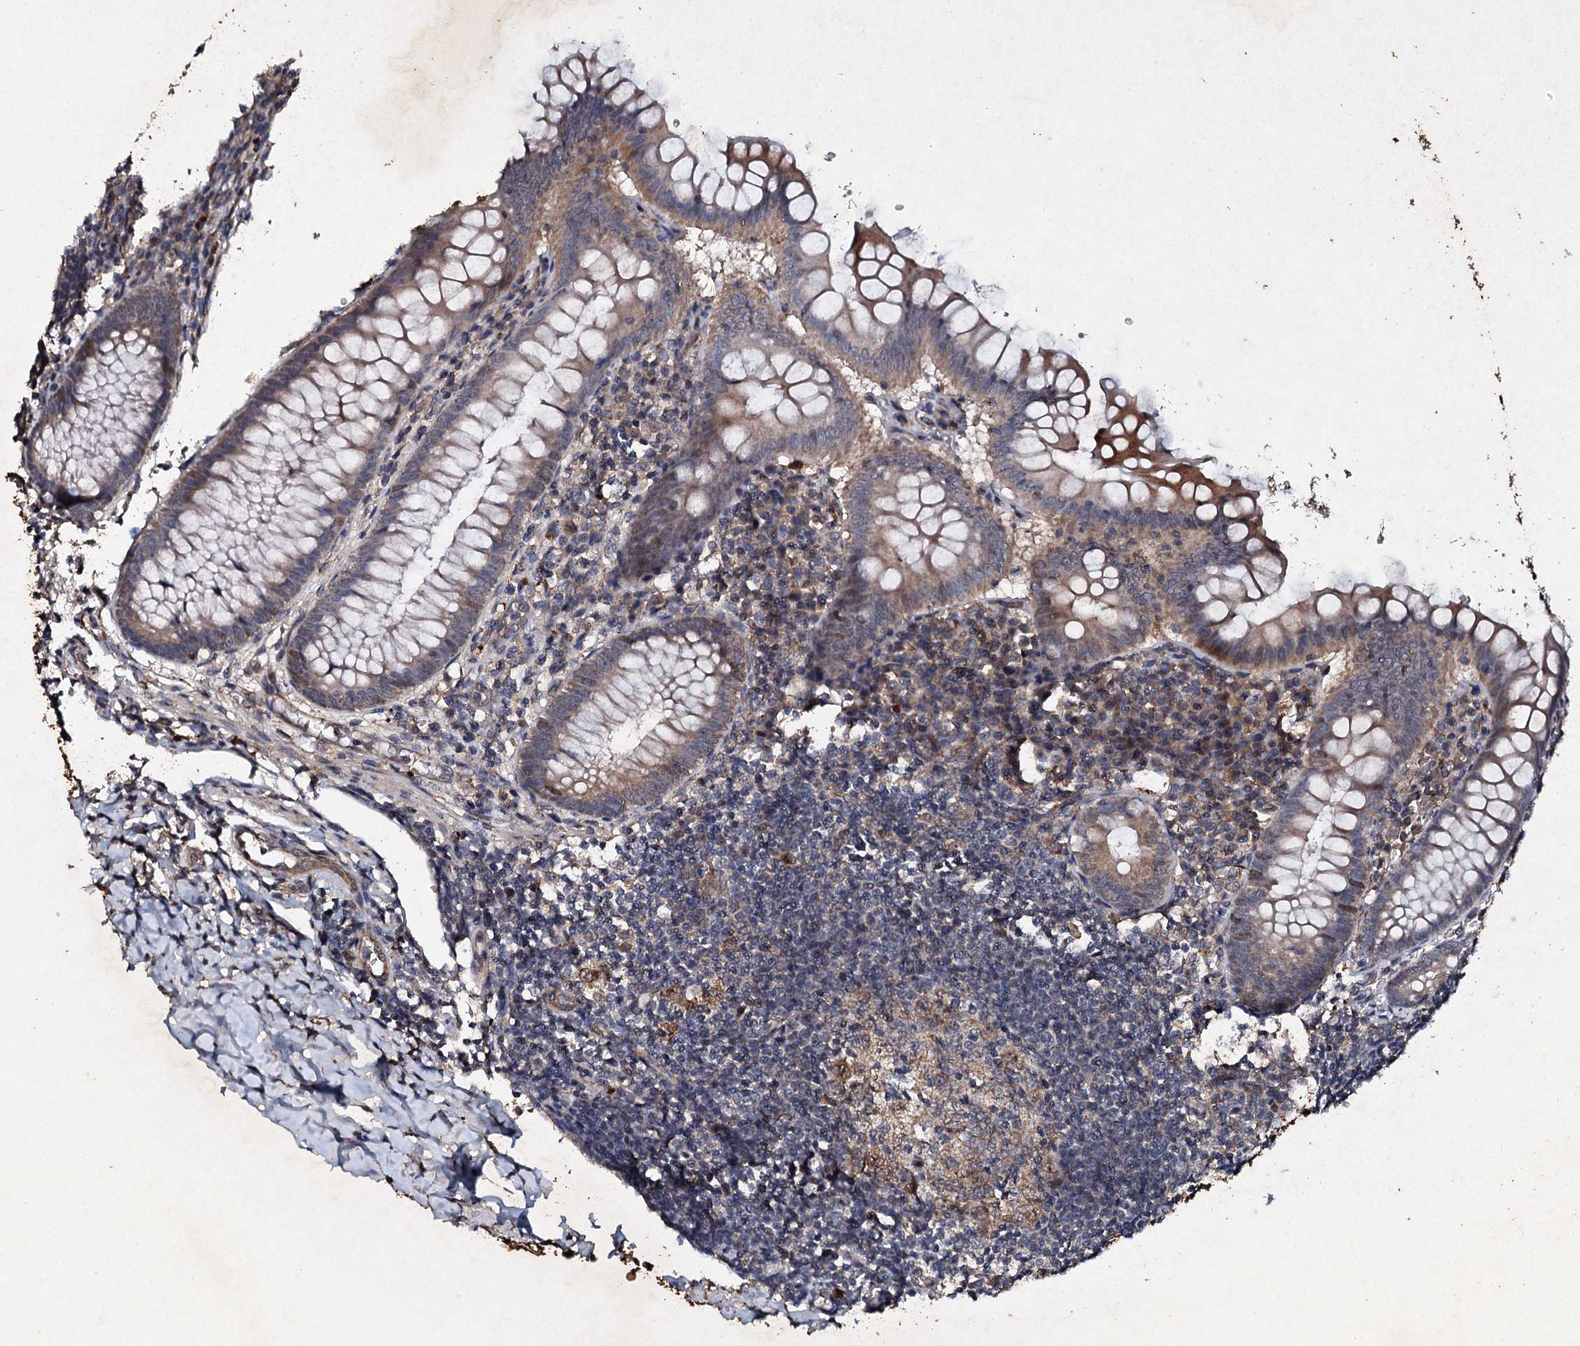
{"staining": {"intensity": "moderate", "quantity": "25%-75%", "location": "cytoplasmic/membranous"}, "tissue": "appendix", "cell_type": "Glandular cells", "image_type": "normal", "snomed": [{"axis": "morphology", "description": "Normal tissue, NOS"}, {"axis": "topography", "description": "Appendix"}], "caption": "Glandular cells exhibit medium levels of moderate cytoplasmic/membranous expression in approximately 25%-75% of cells in unremarkable appendix. (Stains: DAB (3,3'-diaminobenzidine) in brown, nuclei in blue, Microscopy: brightfield microscopy at high magnification).", "gene": "ADAMTS10", "patient": {"sex": "female", "age": 33}}